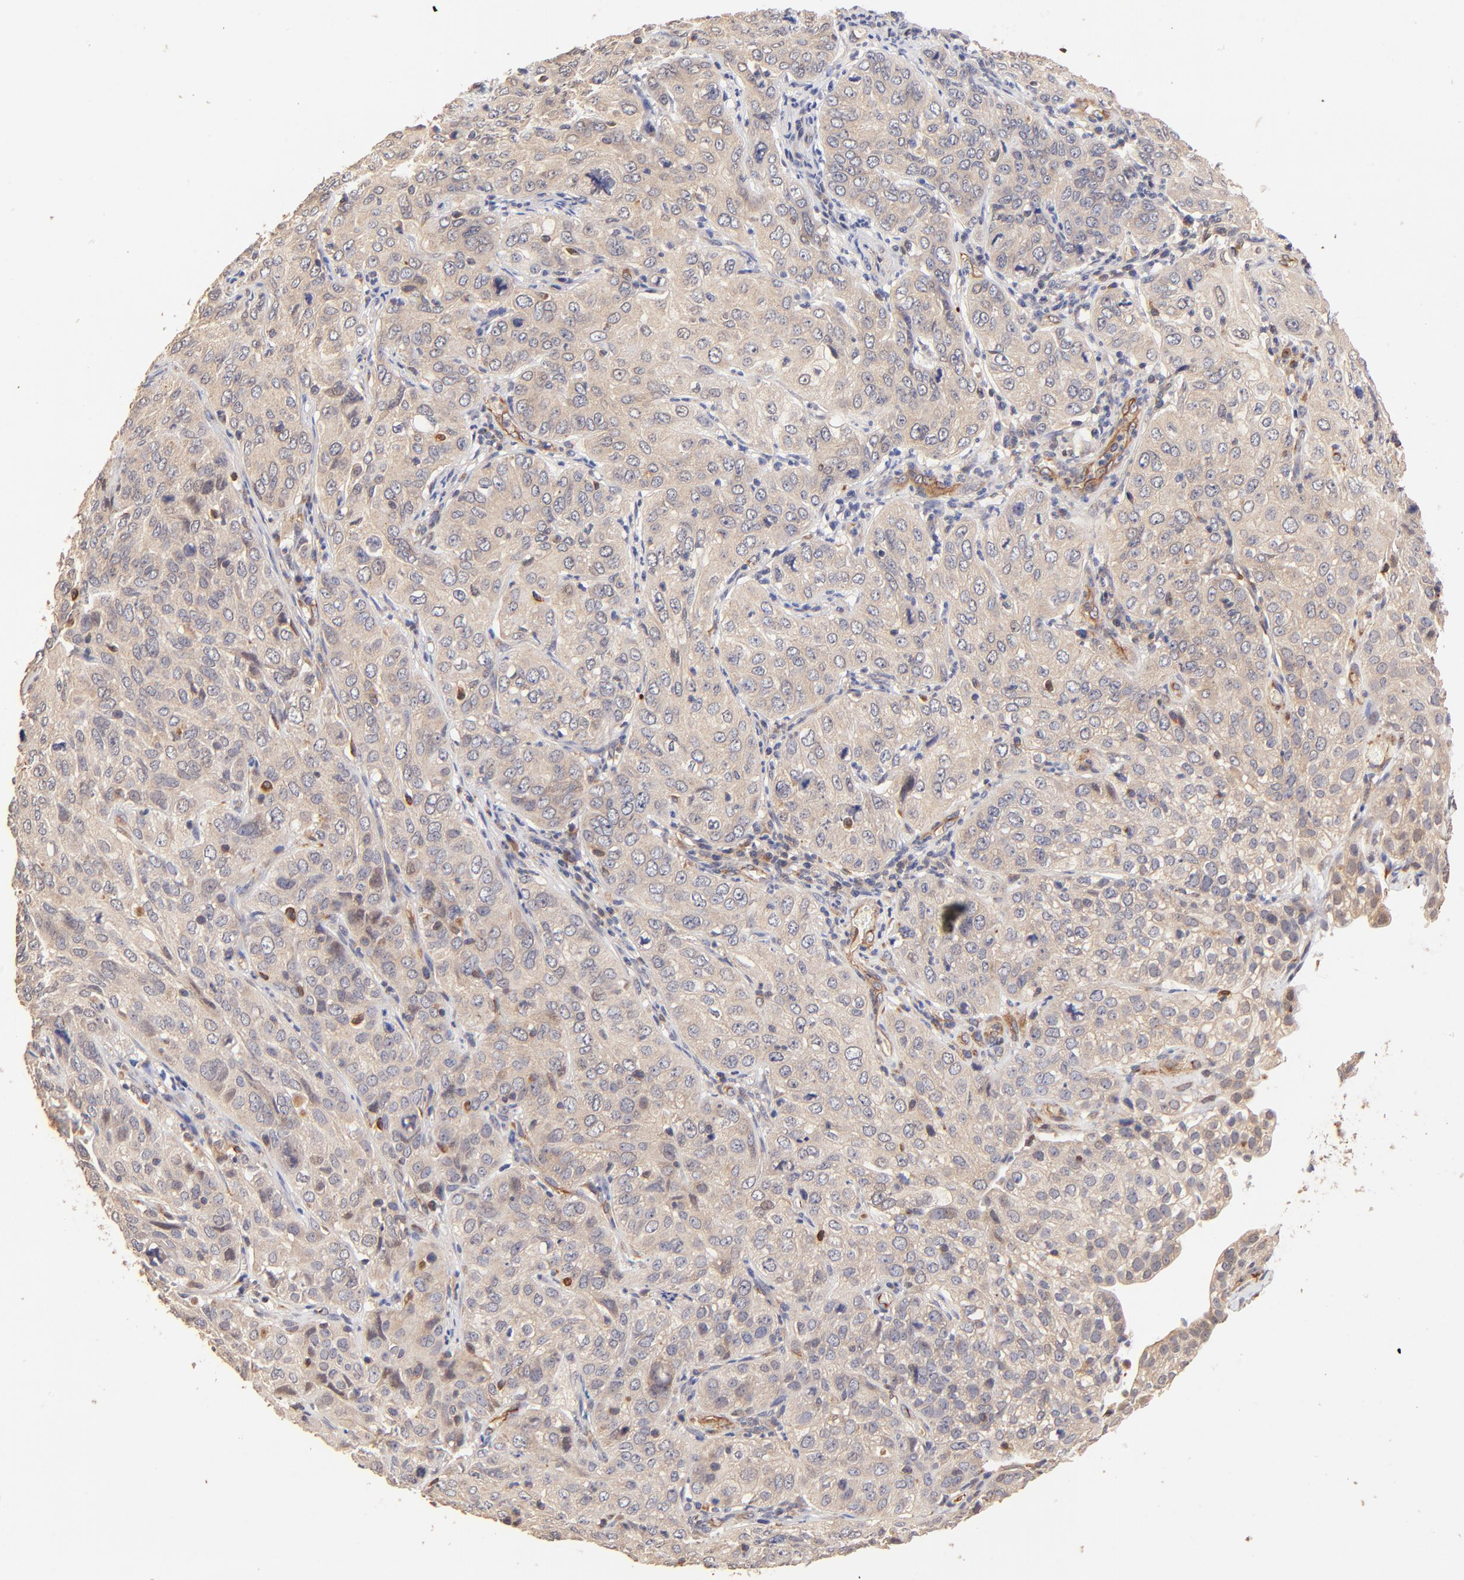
{"staining": {"intensity": "weak", "quantity": ">75%", "location": "cytoplasmic/membranous"}, "tissue": "cervical cancer", "cell_type": "Tumor cells", "image_type": "cancer", "snomed": [{"axis": "morphology", "description": "Squamous cell carcinoma, NOS"}, {"axis": "topography", "description": "Cervix"}], "caption": "Brown immunohistochemical staining in cervical cancer displays weak cytoplasmic/membranous expression in approximately >75% of tumor cells.", "gene": "TNFAIP3", "patient": {"sex": "female", "age": 38}}